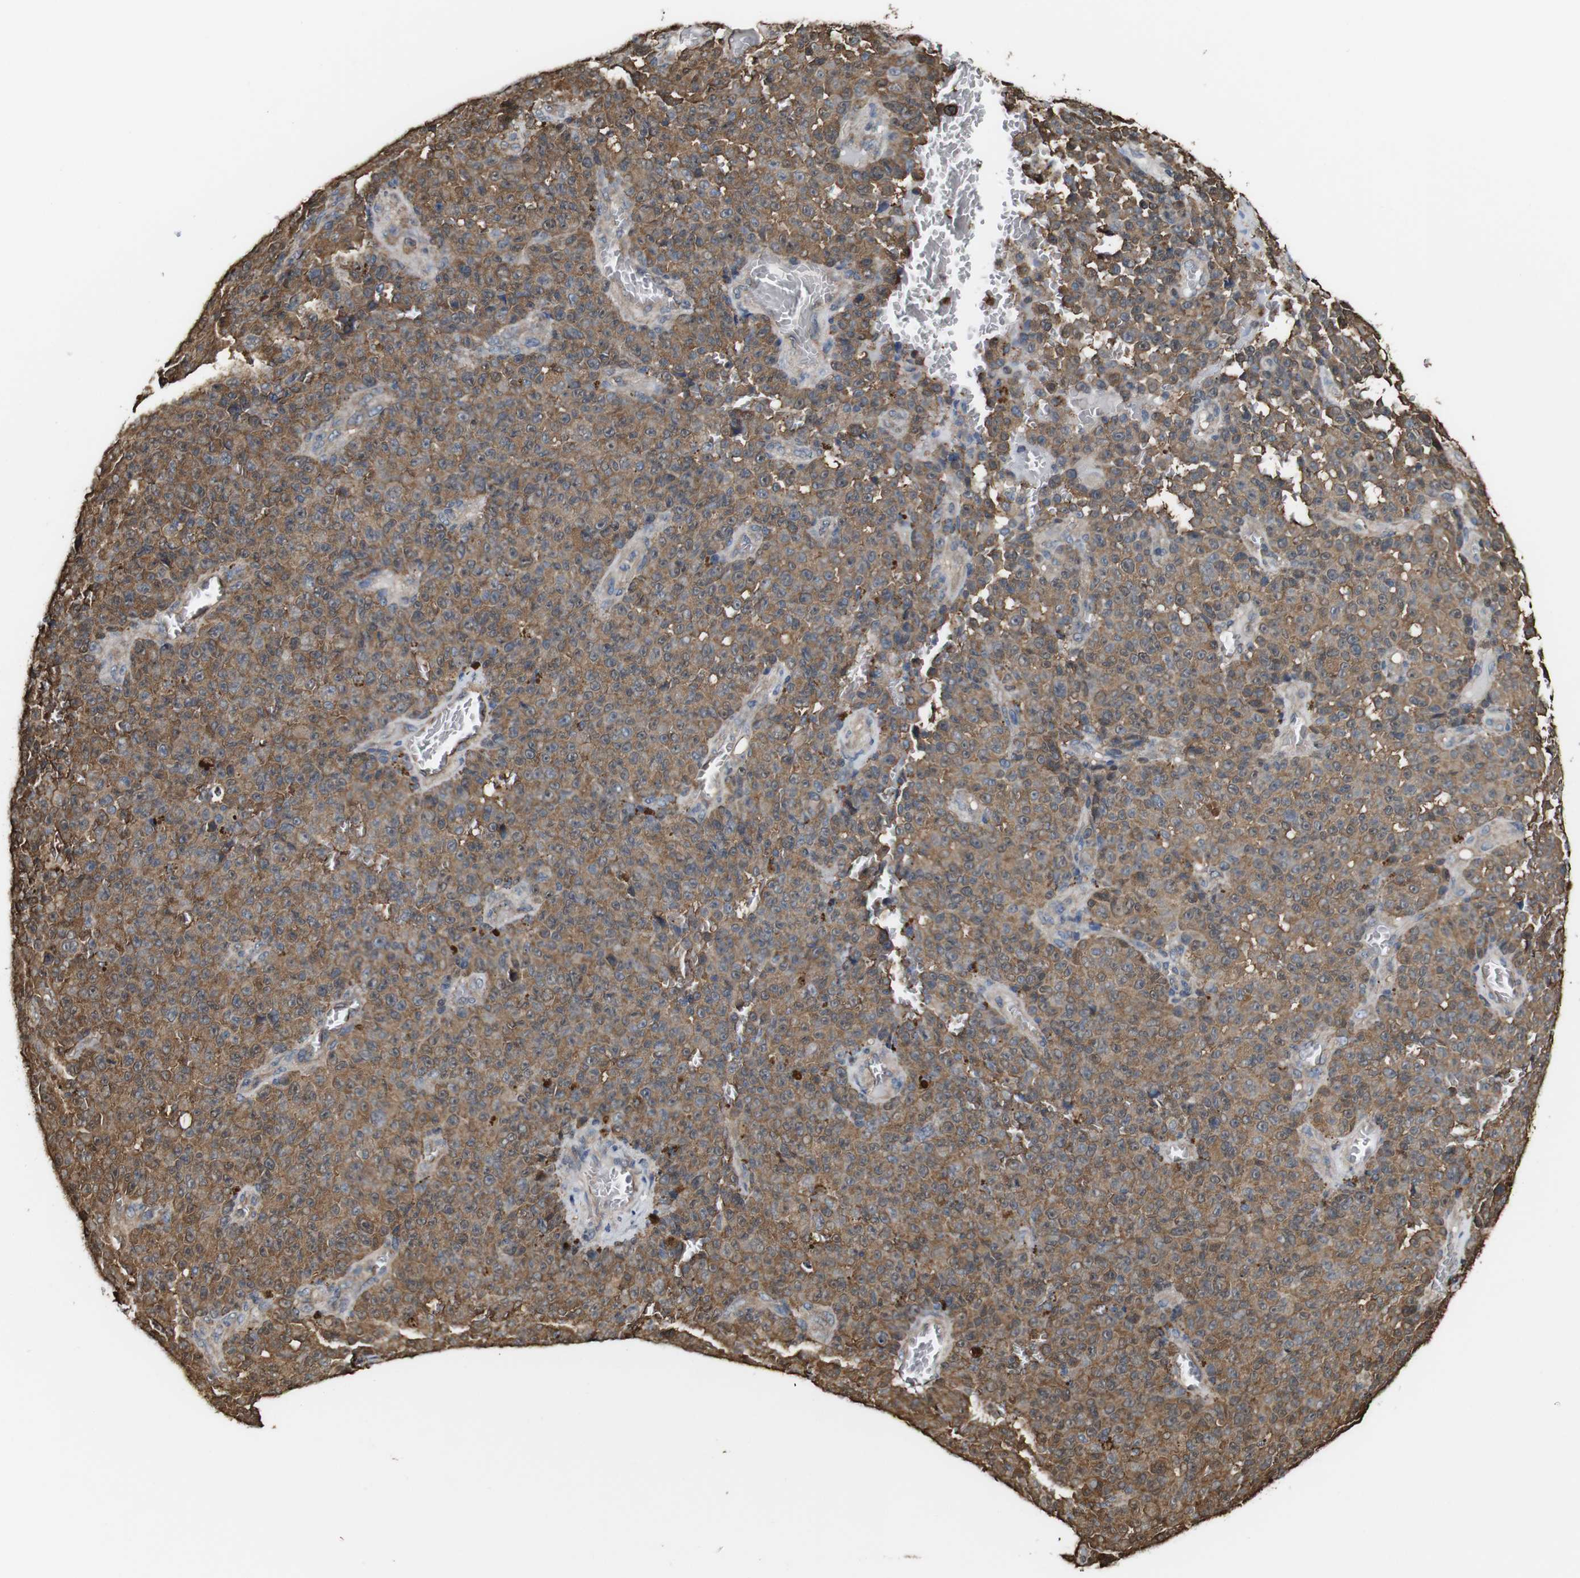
{"staining": {"intensity": "moderate", "quantity": ">75%", "location": "cytoplasmic/membranous"}, "tissue": "melanoma", "cell_type": "Tumor cells", "image_type": "cancer", "snomed": [{"axis": "morphology", "description": "Malignant melanoma, NOS"}, {"axis": "topography", "description": "Skin"}], "caption": "Protein expression by immunohistochemistry exhibits moderate cytoplasmic/membranous expression in approximately >75% of tumor cells in melanoma.", "gene": "PTPRR", "patient": {"sex": "female", "age": 82}}